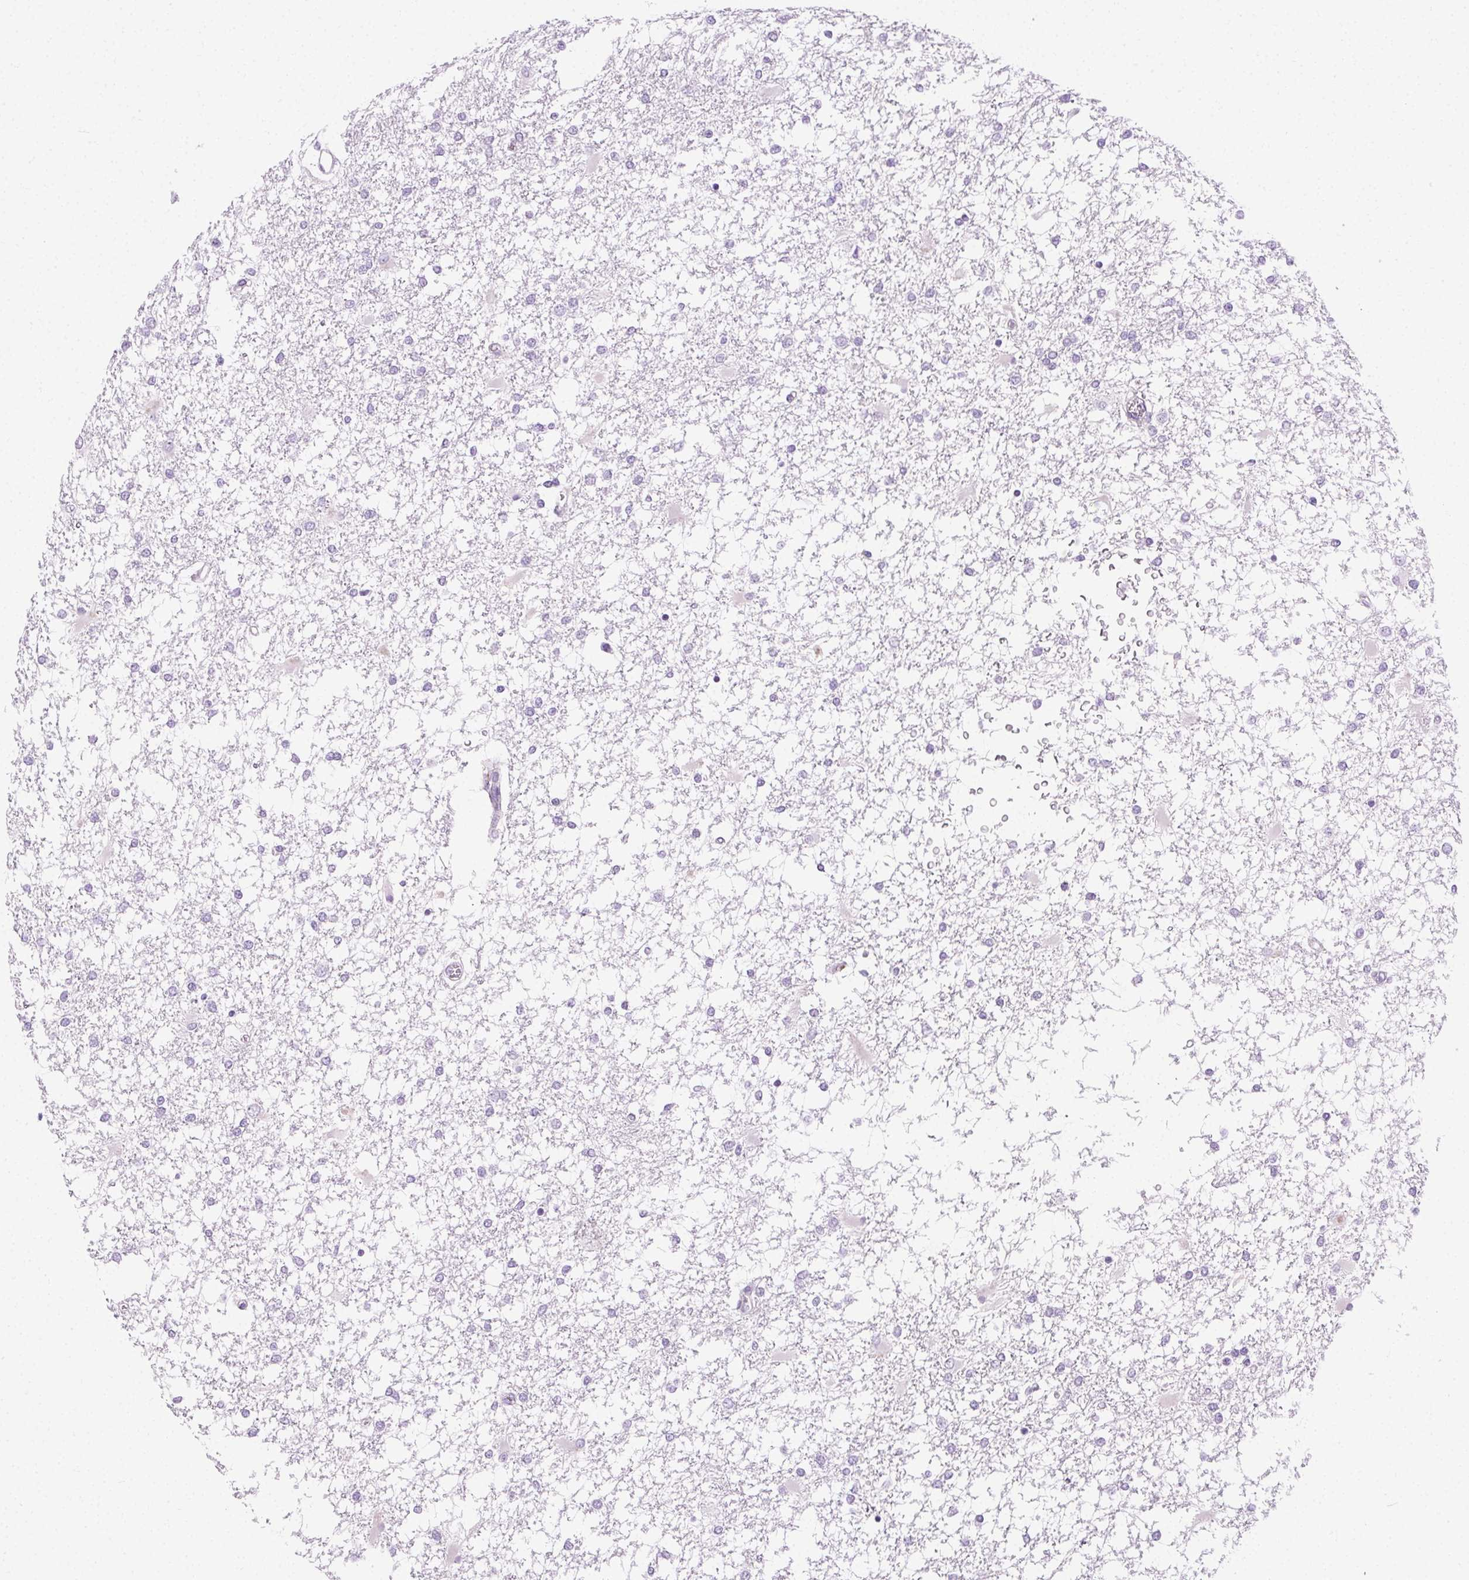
{"staining": {"intensity": "negative", "quantity": "none", "location": "none"}, "tissue": "glioma", "cell_type": "Tumor cells", "image_type": "cancer", "snomed": [{"axis": "morphology", "description": "Glioma, malignant, High grade"}, {"axis": "topography", "description": "Cerebral cortex"}], "caption": "High power microscopy photomicrograph of an IHC photomicrograph of malignant high-grade glioma, revealing no significant positivity in tumor cells.", "gene": "C20orf85", "patient": {"sex": "male", "age": 79}}